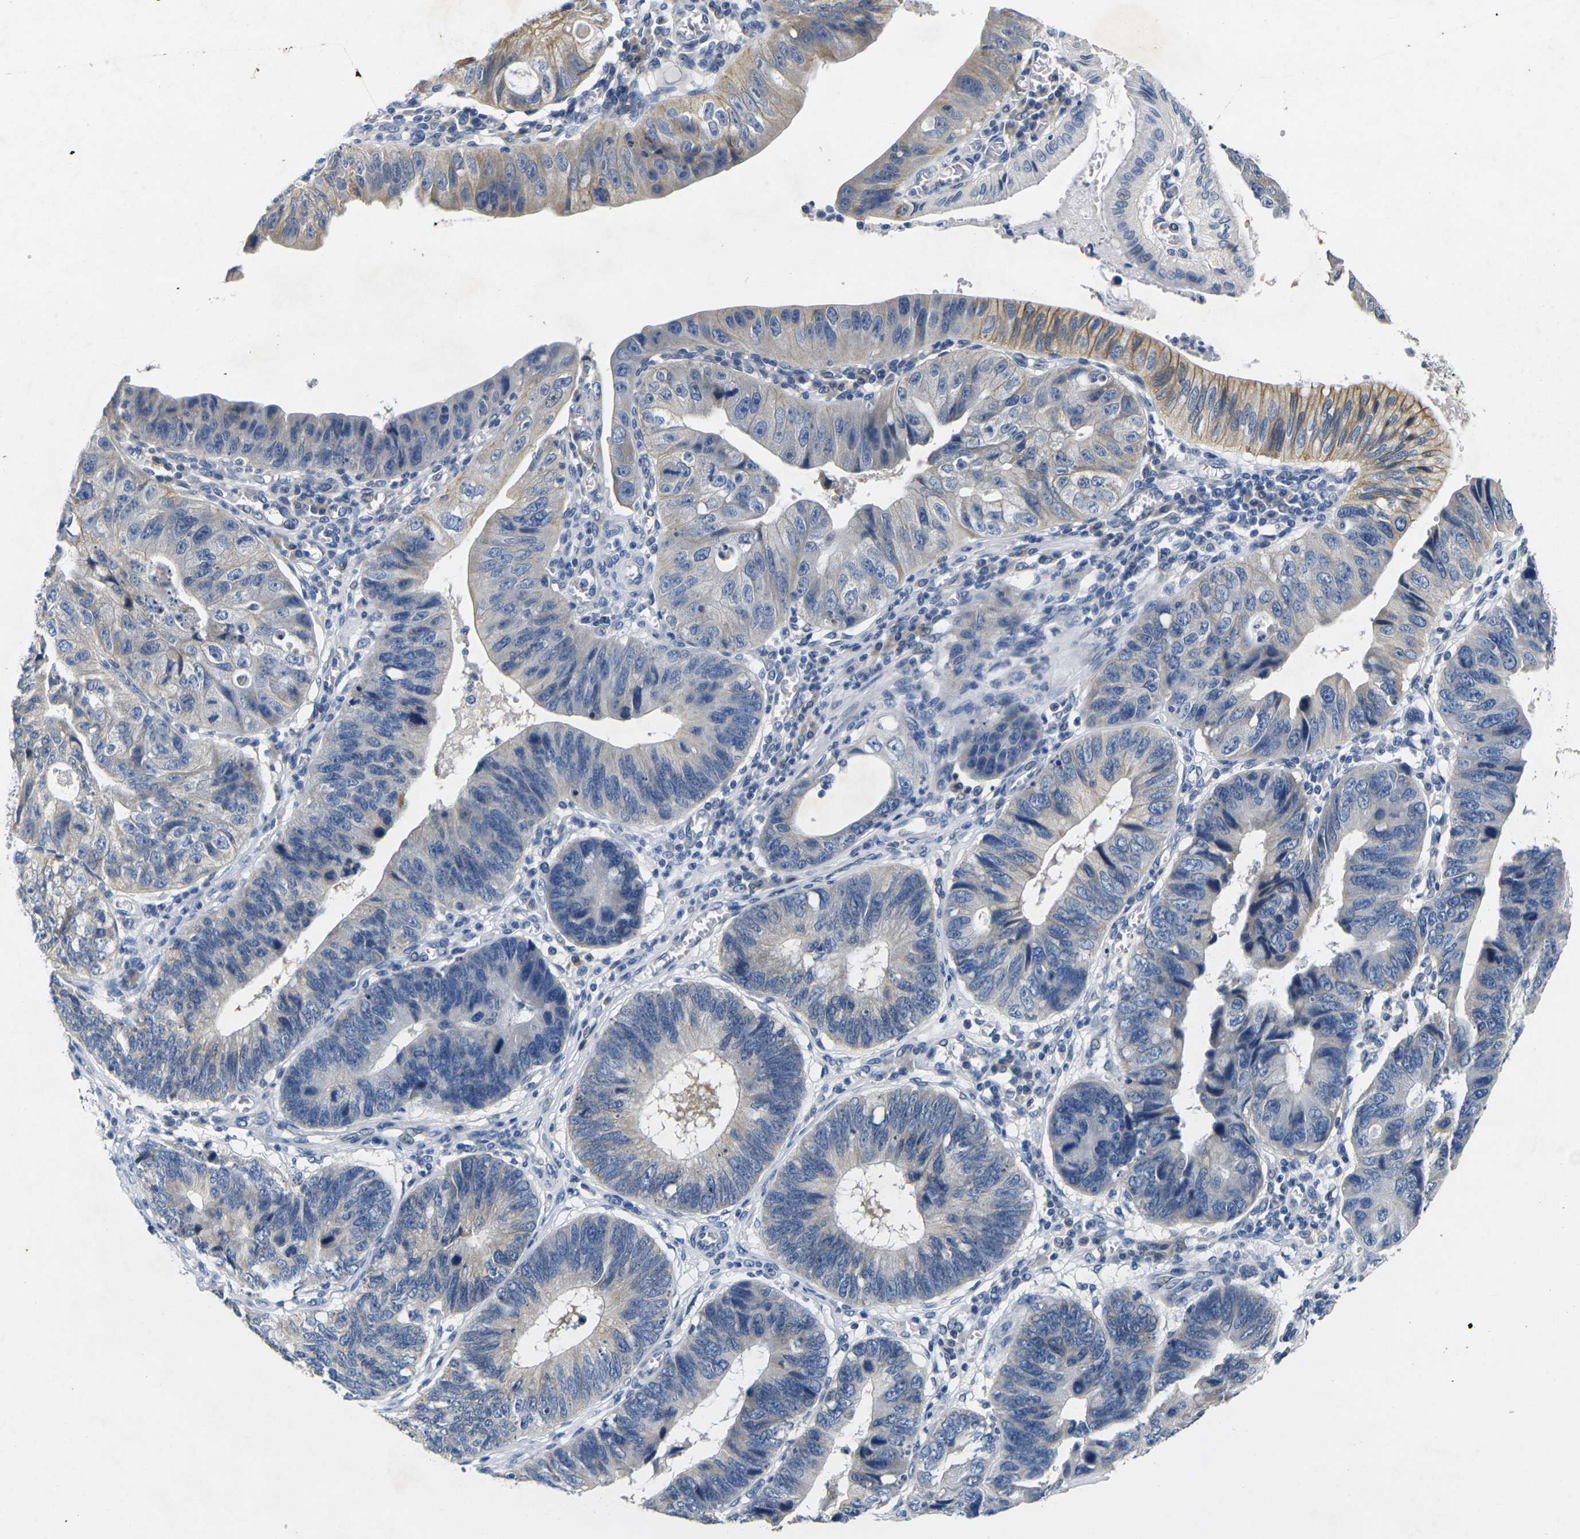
{"staining": {"intensity": "moderate", "quantity": "<25%", "location": "cytoplasmic/membranous"}, "tissue": "stomach cancer", "cell_type": "Tumor cells", "image_type": "cancer", "snomed": [{"axis": "morphology", "description": "Adenocarcinoma, NOS"}, {"axis": "topography", "description": "Stomach"}], "caption": "Adenocarcinoma (stomach) stained for a protein displays moderate cytoplasmic/membranous positivity in tumor cells.", "gene": "NOCT", "patient": {"sex": "male", "age": 59}}